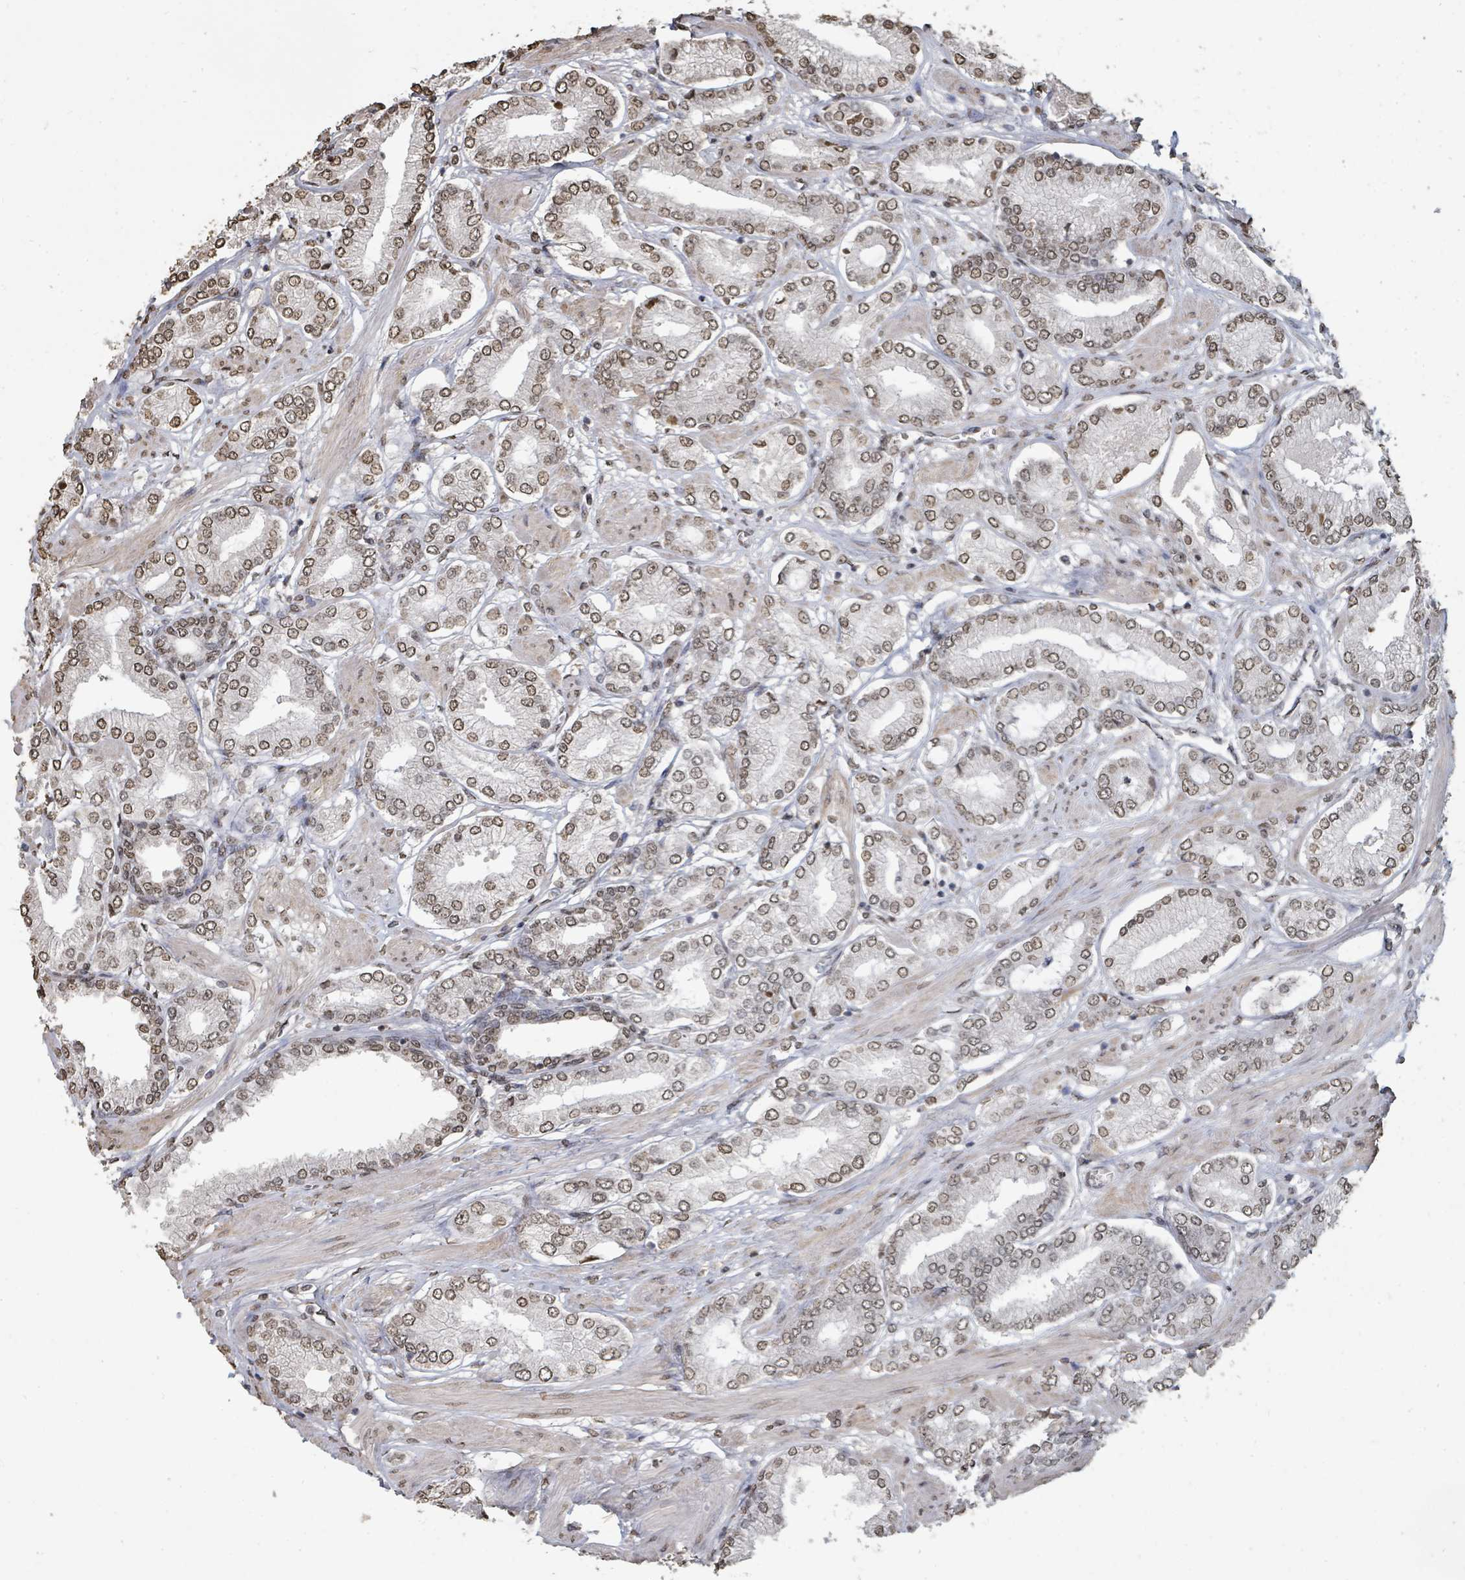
{"staining": {"intensity": "moderate", "quantity": ">75%", "location": "nuclear"}, "tissue": "prostate cancer", "cell_type": "Tumor cells", "image_type": "cancer", "snomed": [{"axis": "morphology", "description": "Adenocarcinoma, High grade"}, {"axis": "topography", "description": "Prostate and seminal vesicle, NOS"}], "caption": "Immunohistochemistry histopathology image of neoplastic tissue: human adenocarcinoma (high-grade) (prostate) stained using immunohistochemistry (IHC) displays medium levels of moderate protein expression localized specifically in the nuclear of tumor cells, appearing as a nuclear brown color.", "gene": "MRPS12", "patient": {"sex": "male", "age": 64}}